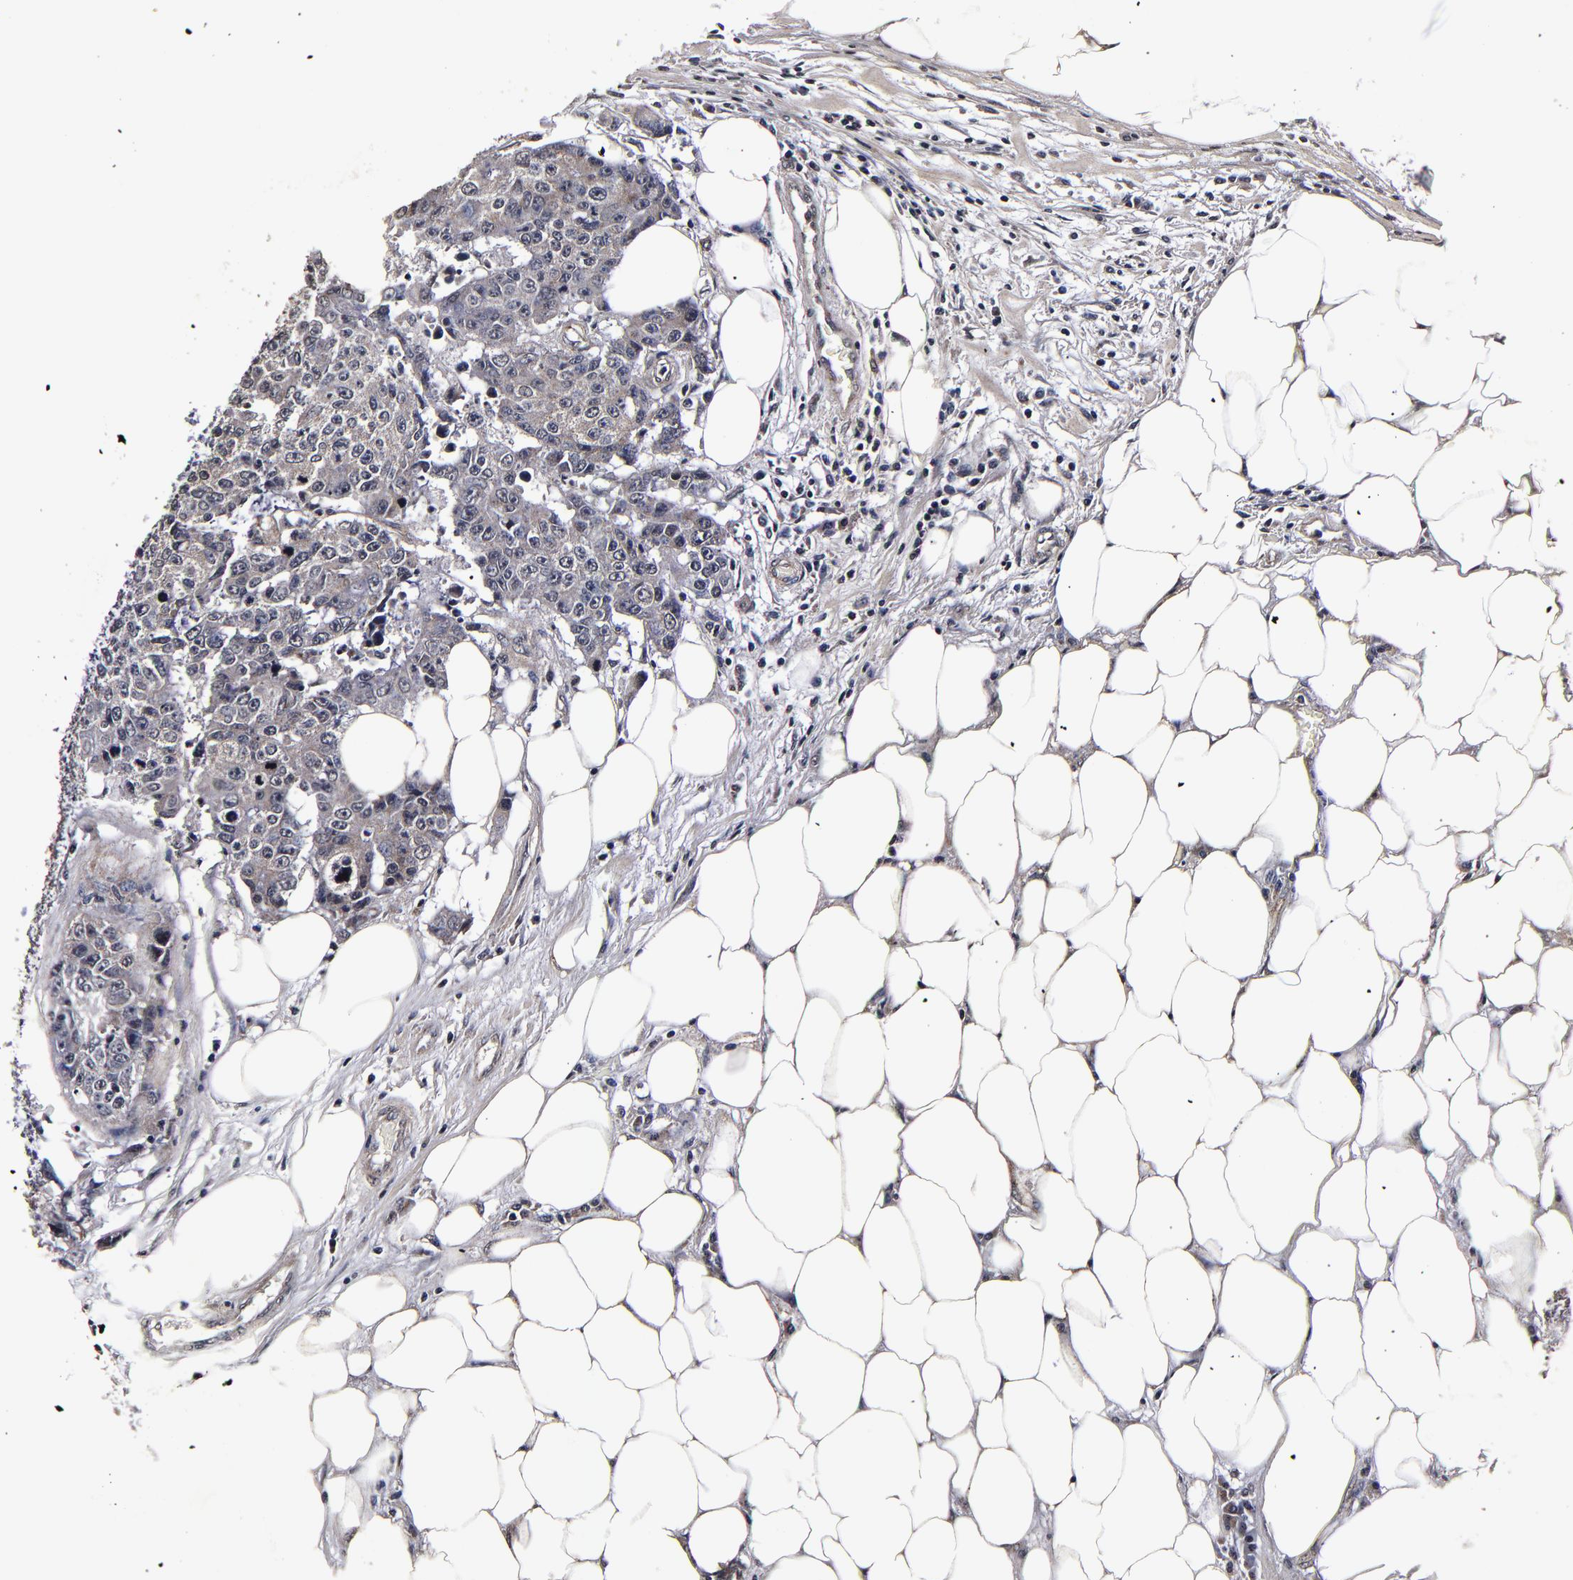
{"staining": {"intensity": "weak", "quantity": ">75%", "location": "cytoplasmic/membranous"}, "tissue": "colorectal cancer", "cell_type": "Tumor cells", "image_type": "cancer", "snomed": [{"axis": "morphology", "description": "Adenocarcinoma, NOS"}, {"axis": "topography", "description": "Colon"}], "caption": "The photomicrograph displays immunohistochemical staining of adenocarcinoma (colorectal). There is weak cytoplasmic/membranous positivity is appreciated in about >75% of tumor cells.", "gene": "MMP15", "patient": {"sex": "female", "age": 86}}